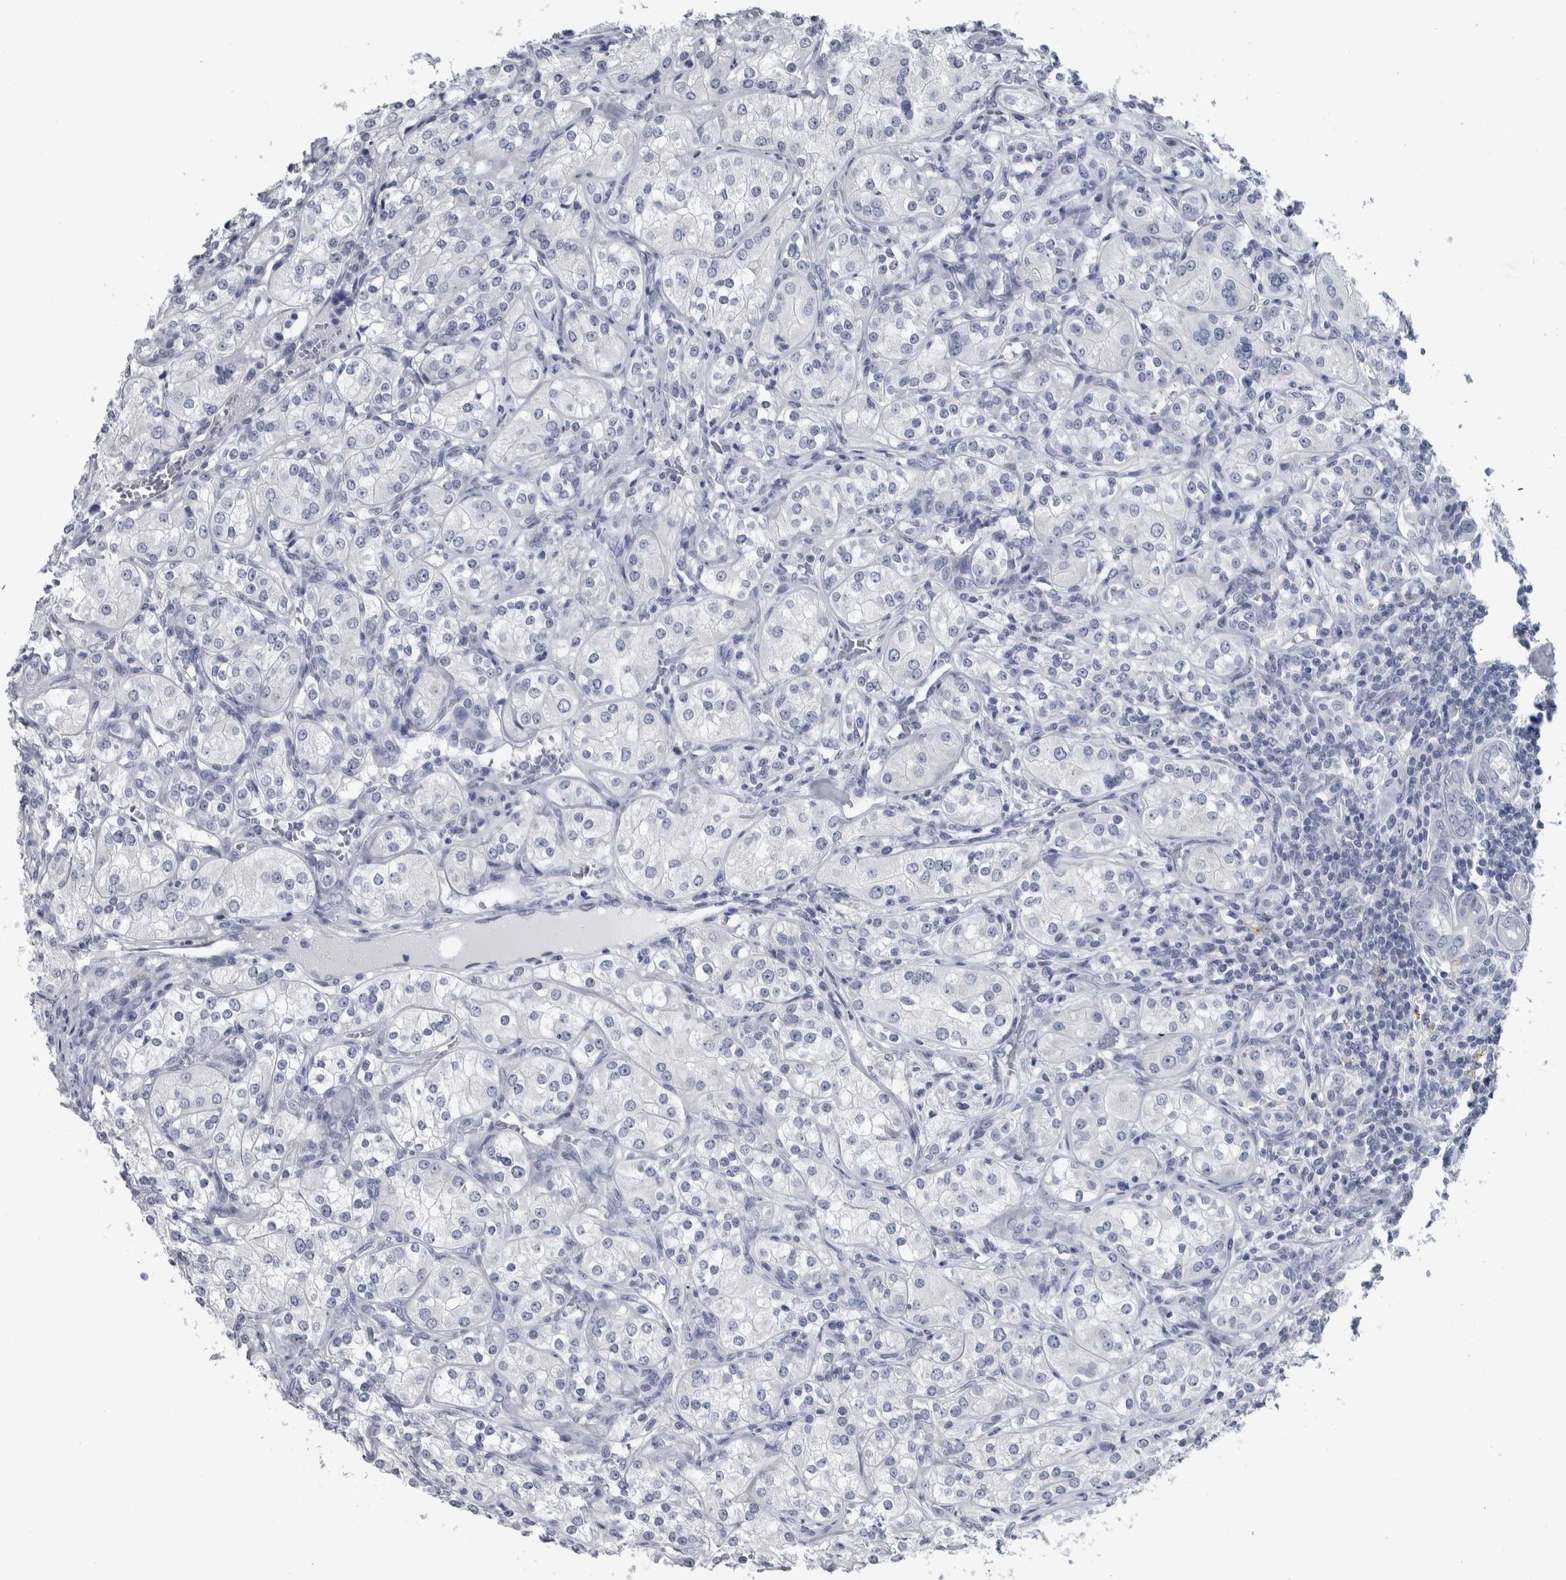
{"staining": {"intensity": "negative", "quantity": "none", "location": "none"}, "tissue": "renal cancer", "cell_type": "Tumor cells", "image_type": "cancer", "snomed": [{"axis": "morphology", "description": "Adenocarcinoma, NOS"}, {"axis": "topography", "description": "Kidney"}], "caption": "IHC histopathology image of renal cancer stained for a protein (brown), which reveals no expression in tumor cells.", "gene": "CDH17", "patient": {"sex": "male", "age": 77}}